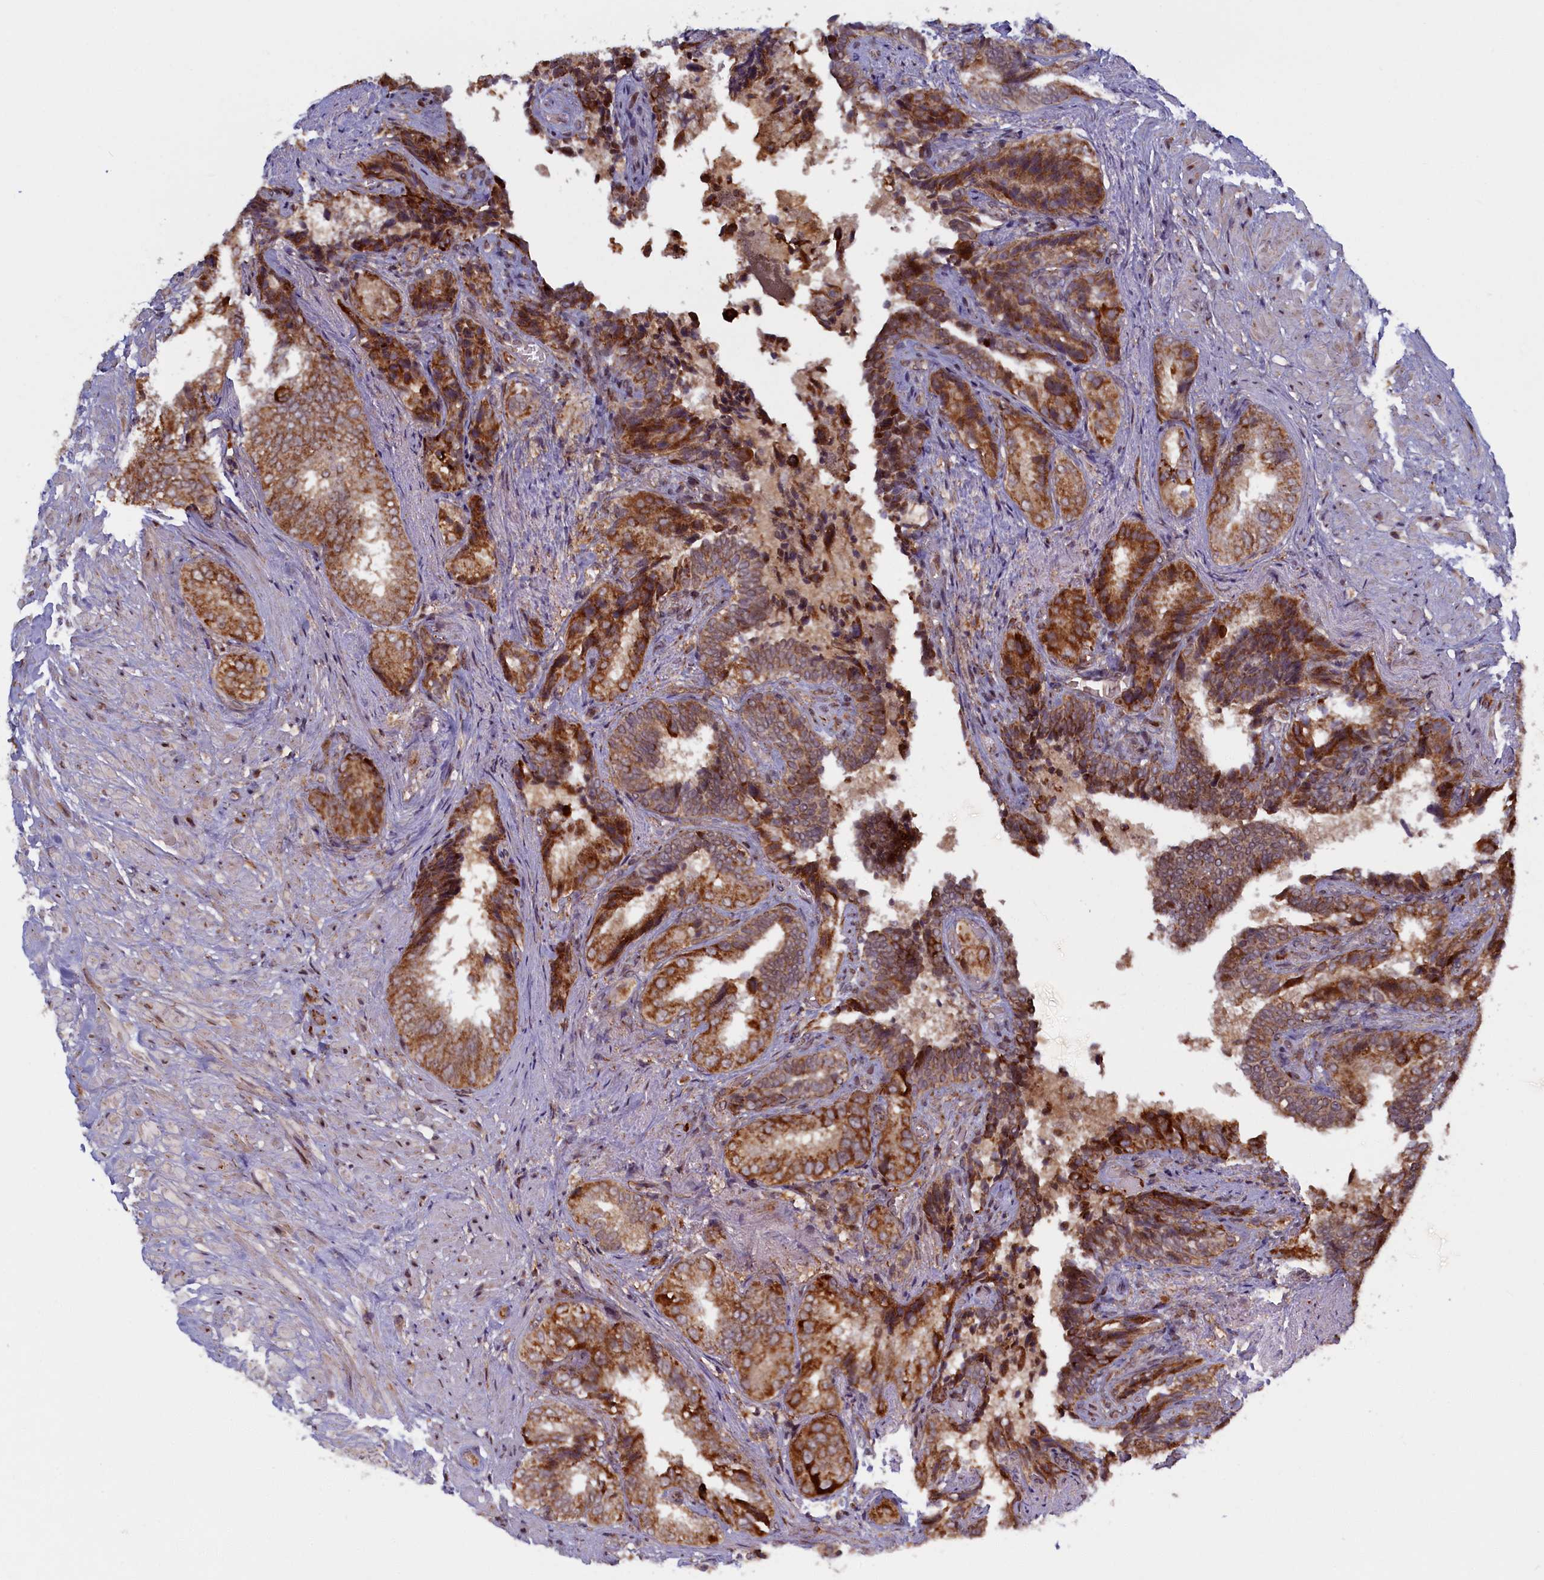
{"staining": {"intensity": "moderate", "quantity": ">75%", "location": "cytoplasmic/membranous"}, "tissue": "seminal vesicle", "cell_type": "Glandular cells", "image_type": "normal", "snomed": [{"axis": "morphology", "description": "Normal tissue, NOS"}, {"axis": "topography", "description": "Seminal veicle"}, {"axis": "topography", "description": "Peripheral nerve tissue"}], "caption": "Moderate cytoplasmic/membranous staining is appreciated in about >75% of glandular cells in unremarkable seminal vesicle. (brown staining indicates protein expression, while blue staining denotes nuclei).", "gene": "PLA2G10", "patient": {"sex": "male", "age": 63}}